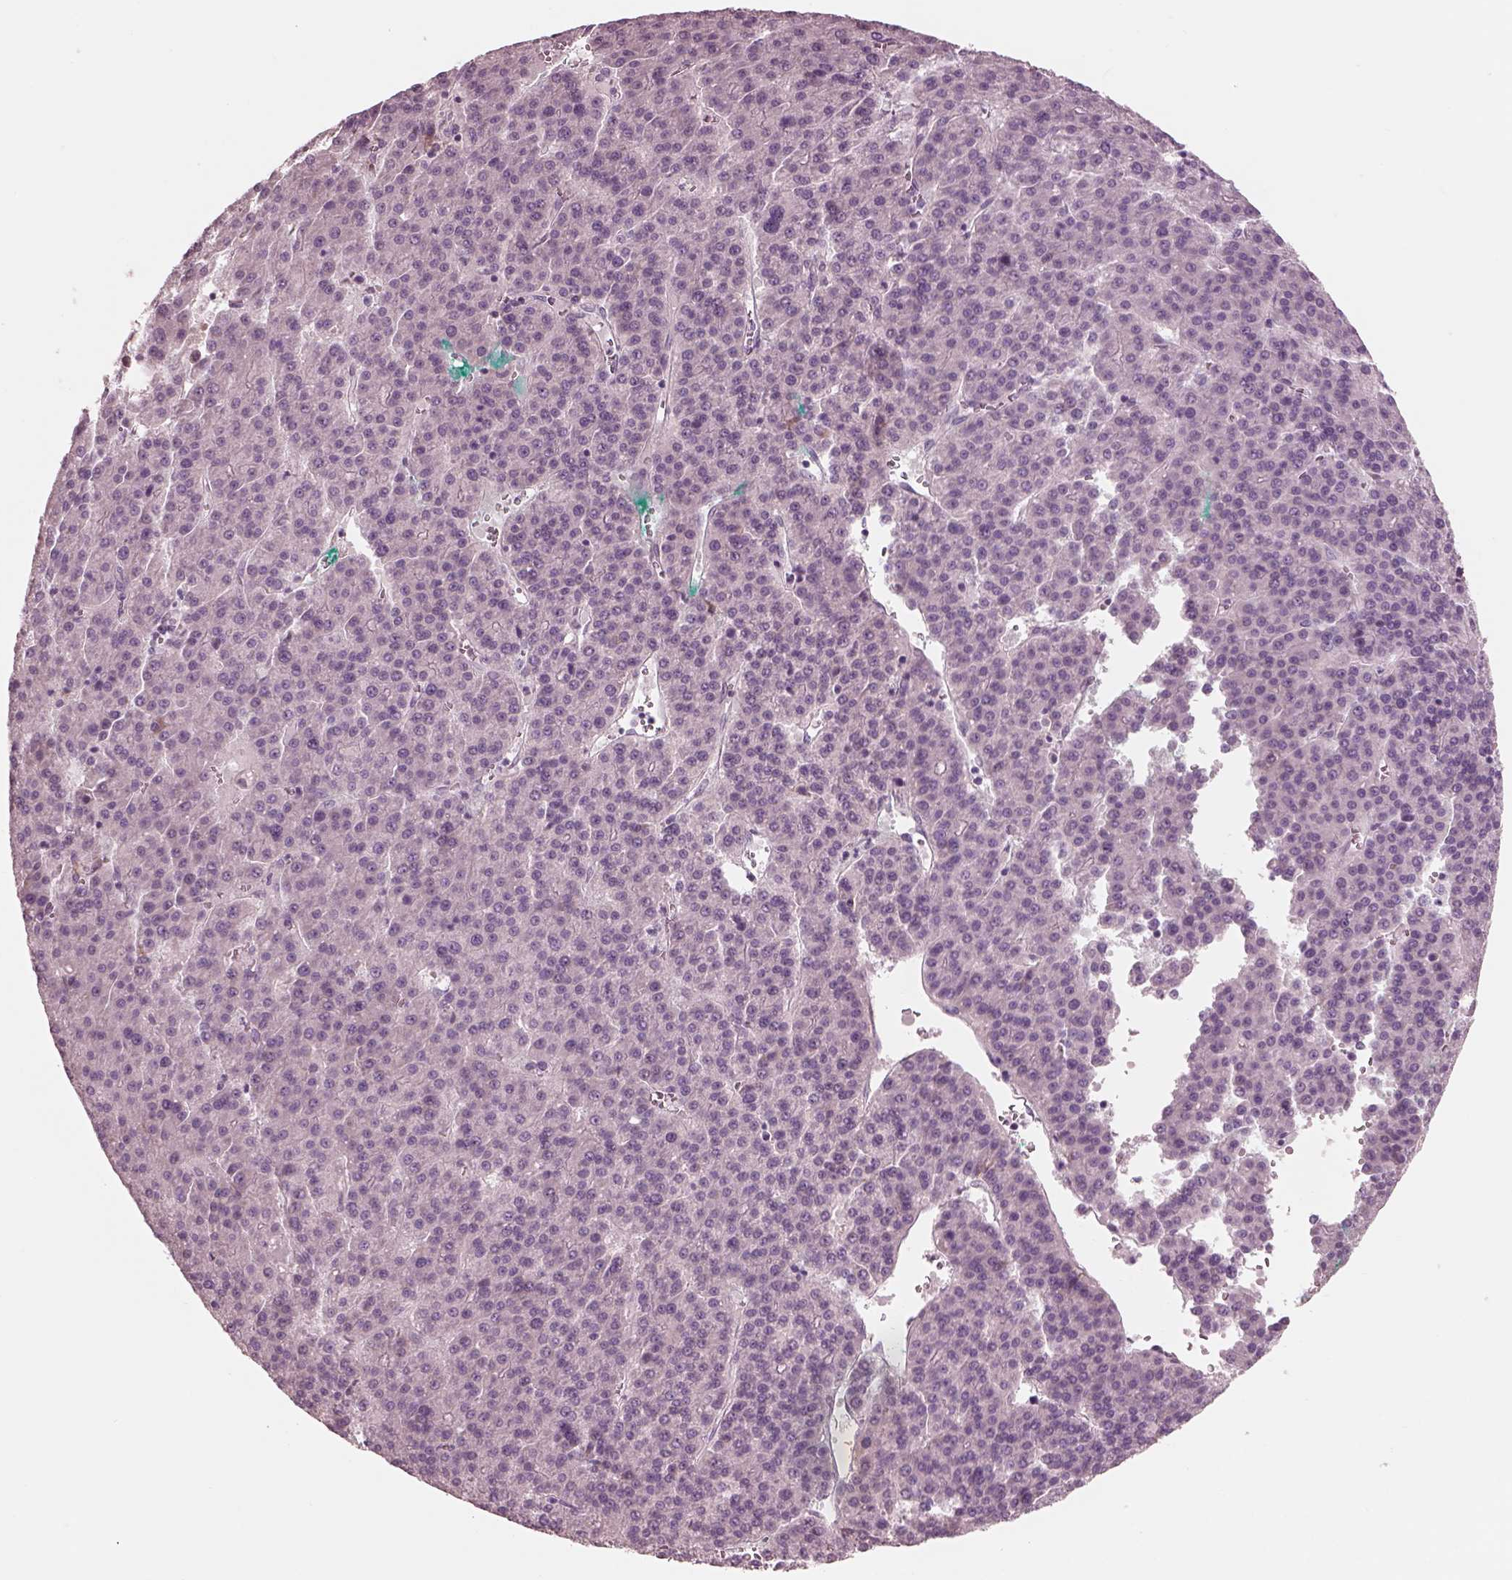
{"staining": {"intensity": "negative", "quantity": "none", "location": "none"}, "tissue": "liver cancer", "cell_type": "Tumor cells", "image_type": "cancer", "snomed": [{"axis": "morphology", "description": "Carcinoma, Hepatocellular, NOS"}, {"axis": "topography", "description": "Liver"}], "caption": "Human liver cancer (hepatocellular carcinoma) stained for a protein using immunohistochemistry displays no staining in tumor cells.", "gene": "CADM2", "patient": {"sex": "female", "age": 58}}